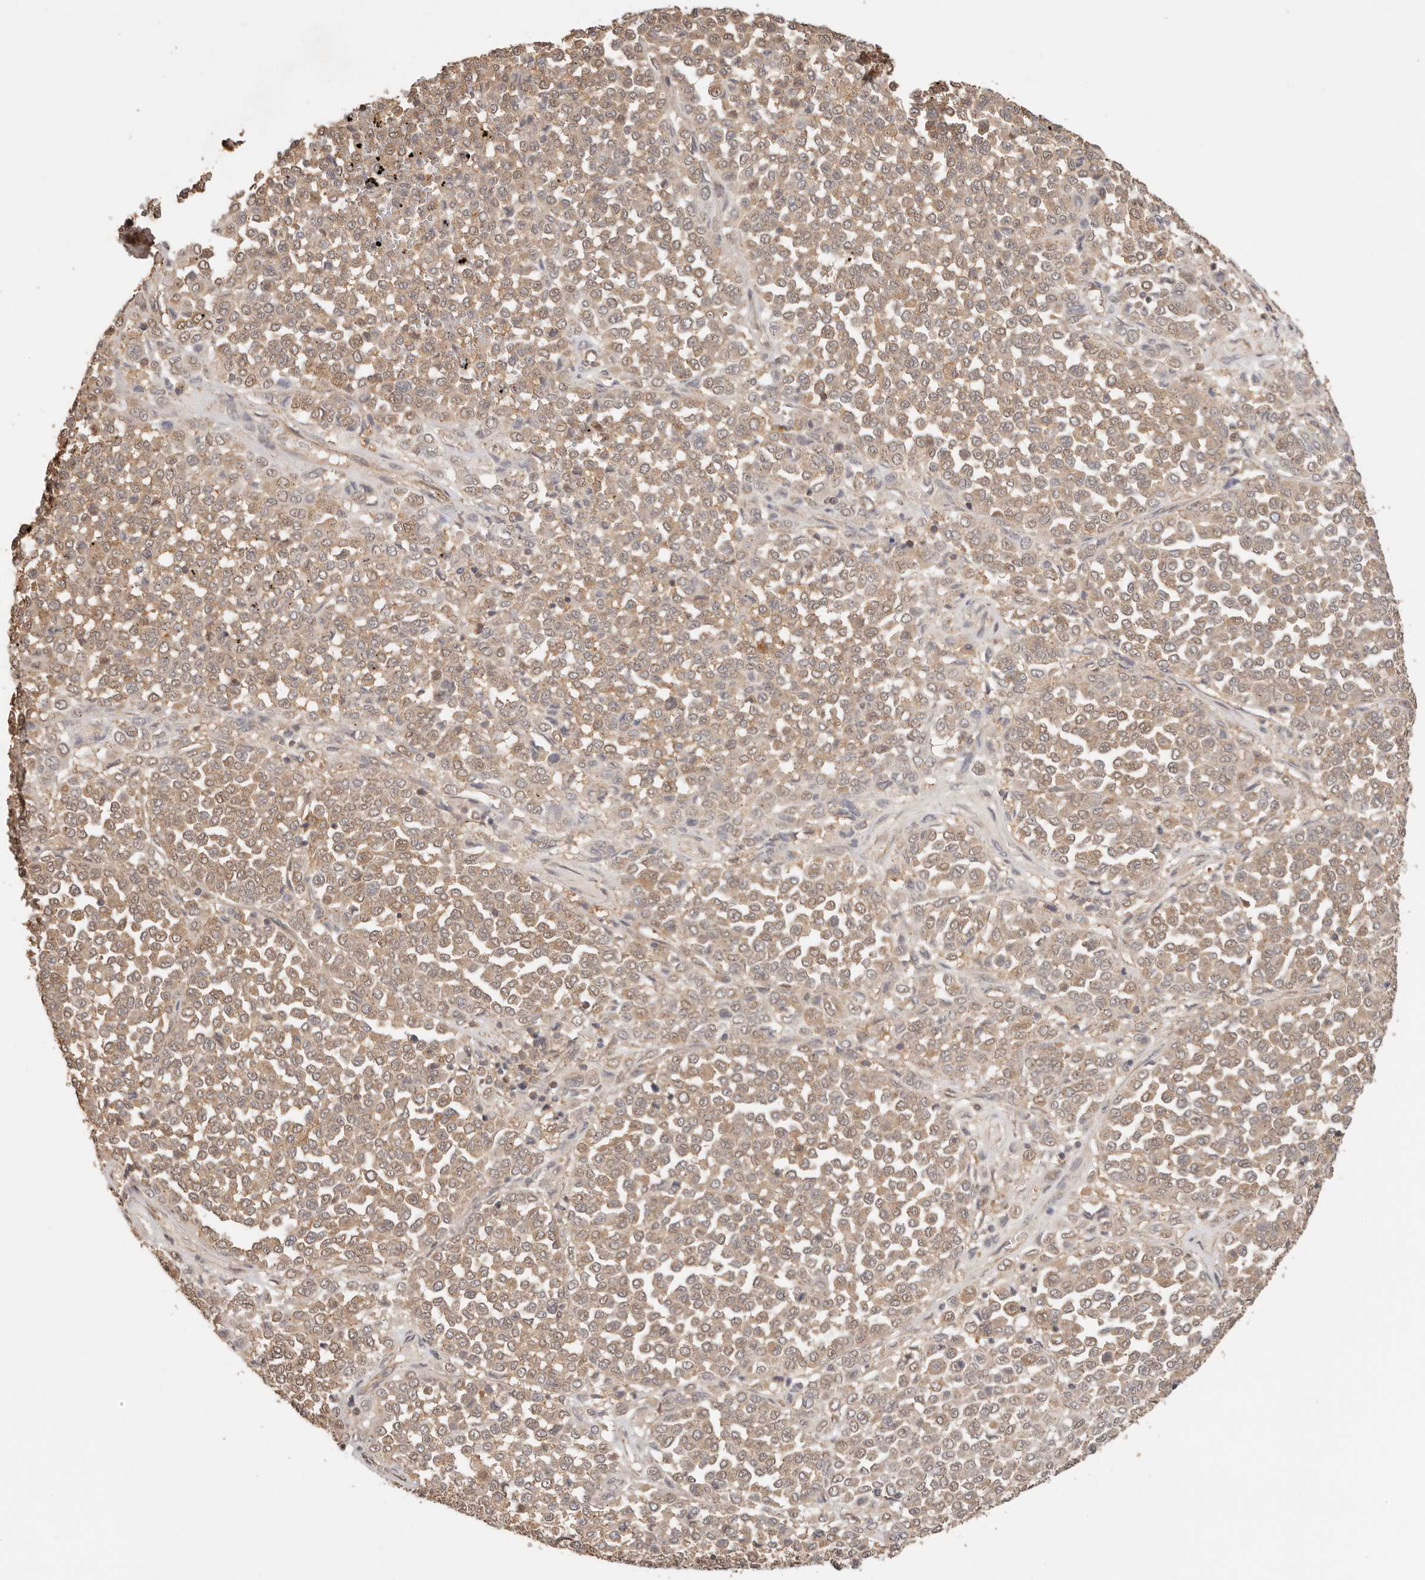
{"staining": {"intensity": "weak", "quantity": ">75%", "location": "cytoplasmic/membranous"}, "tissue": "melanoma", "cell_type": "Tumor cells", "image_type": "cancer", "snomed": [{"axis": "morphology", "description": "Malignant melanoma, Metastatic site"}, {"axis": "topography", "description": "Pancreas"}], "caption": "DAB (3,3'-diaminobenzidine) immunohistochemical staining of melanoma exhibits weak cytoplasmic/membranous protein positivity in about >75% of tumor cells. The staining is performed using DAB (3,3'-diaminobenzidine) brown chromogen to label protein expression. The nuclei are counter-stained blue using hematoxylin.", "gene": "AFDN", "patient": {"sex": "female", "age": 30}}